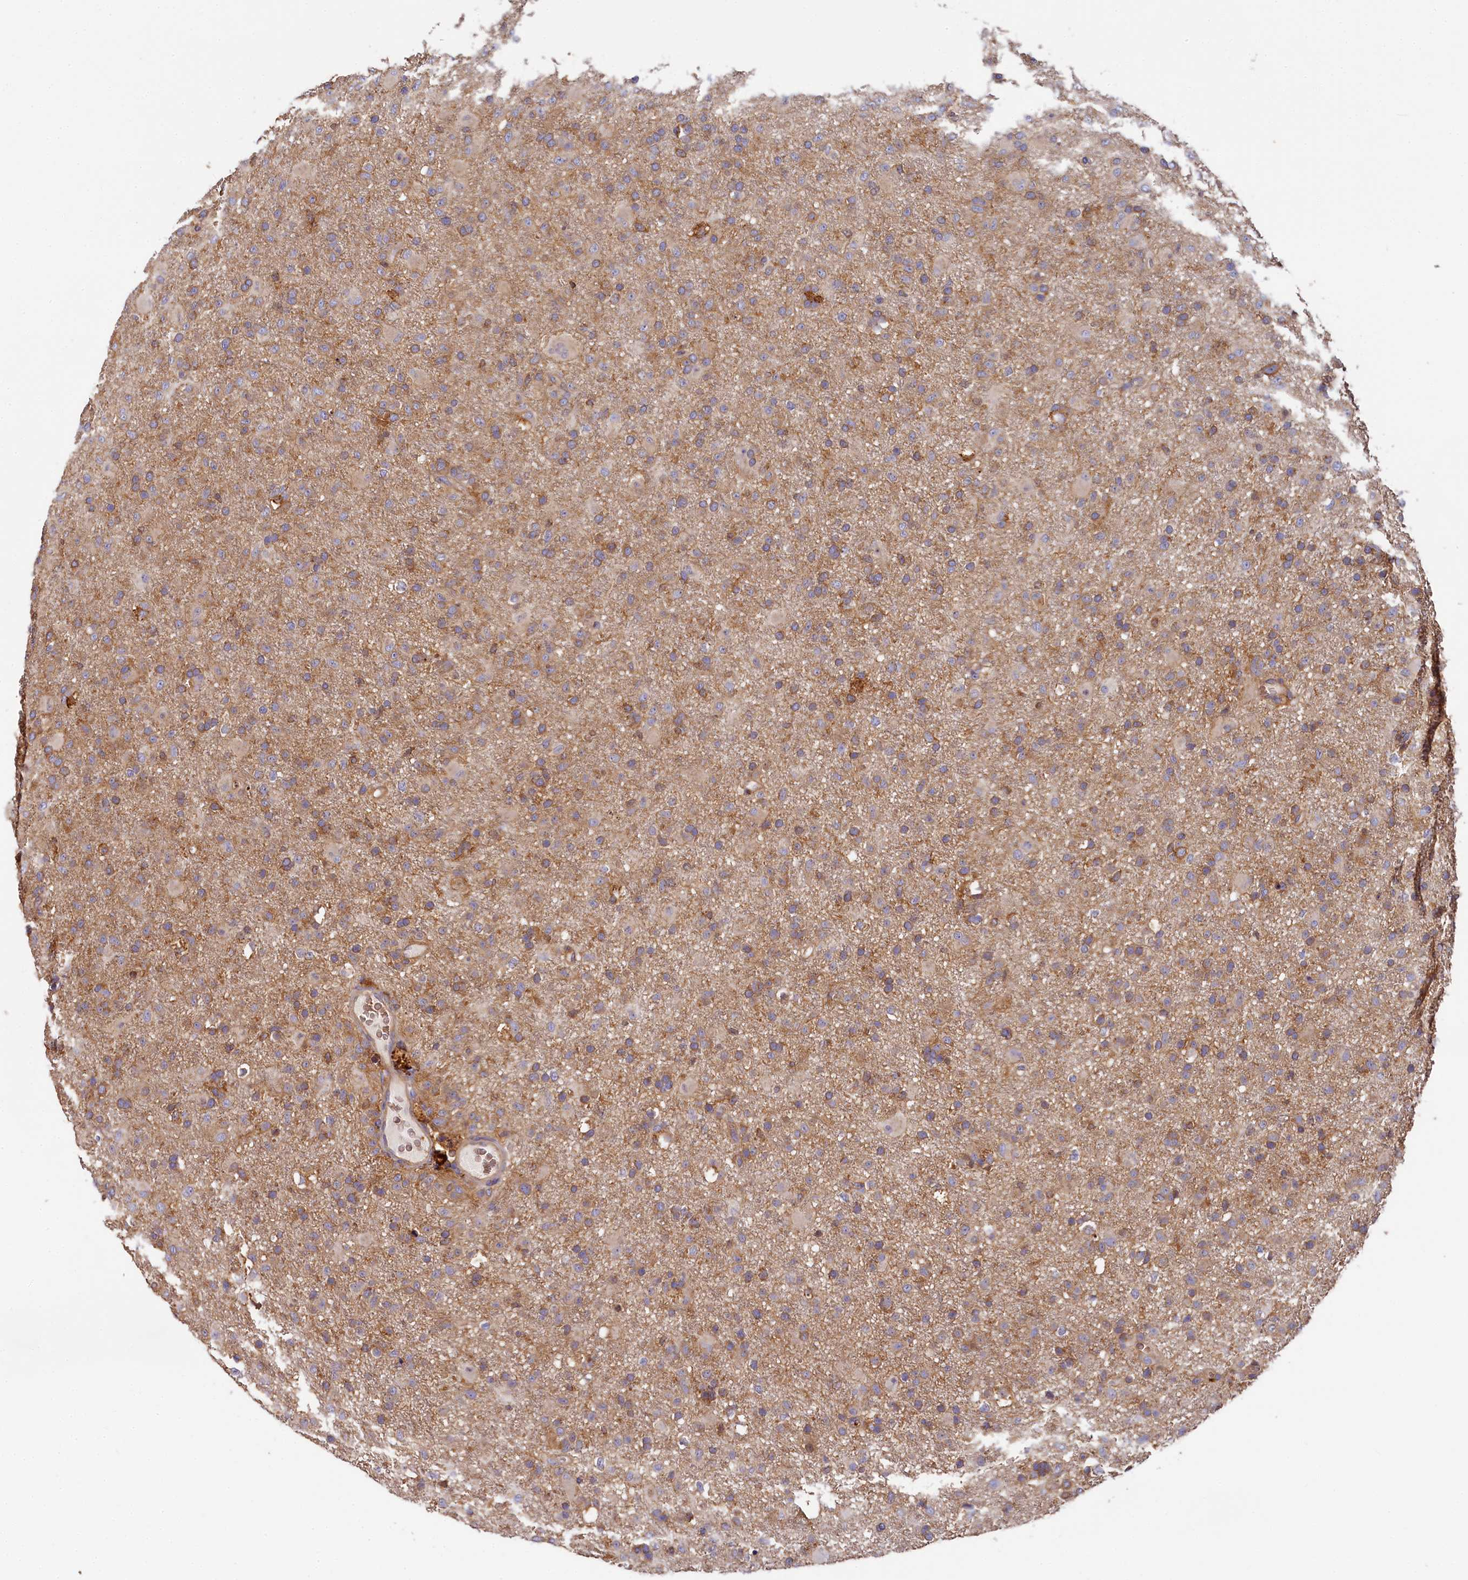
{"staining": {"intensity": "weak", "quantity": "25%-75%", "location": "cytoplasmic/membranous"}, "tissue": "glioma", "cell_type": "Tumor cells", "image_type": "cancer", "snomed": [{"axis": "morphology", "description": "Glioma, malignant, Low grade"}, {"axis": "topography", "description": "Brain"}], "caption": "Tumor cells display low levels of weak cytoplasmic/membranous positivity in about 25%-75% of cells in malignant low-grade glioma.", "gene": "PPIP5K1", "patient": {"sex": "male", "age": 65}}